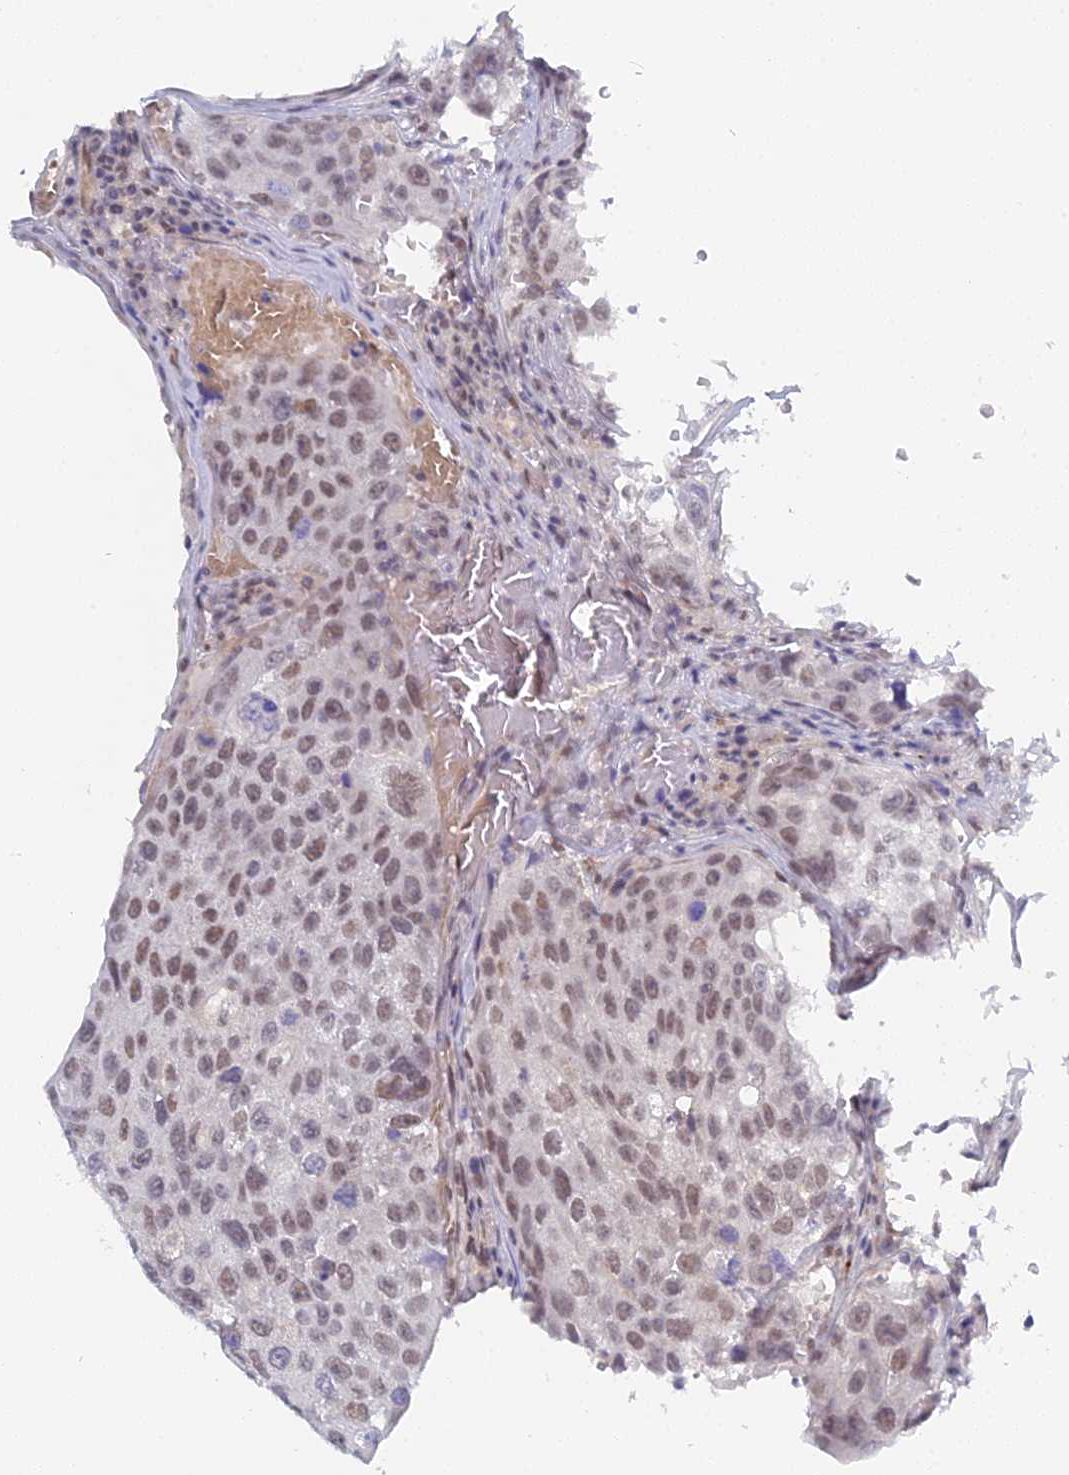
{"staining": {"intensity": "moderate", "quantity": "25%-75%", "location": "nuclear"}, "tissue": "urothelial cancer", "cell_type": "Tumor cells", "image_type": "cancer", "snomed": [{"axis": "morphology", "description": "Urothelial carcinoma, High grade"}, {"axis": "topography", "description": "Lymph node"}, {"axis": "topography", "description": "Urinary bladder"}], "caption": "Brown immunohistochemical staining in human urothelial cancer exhibits moderate nuclear positivity in approximately 25%-75% of tumor cells. (DAB = brown stain, brightfield microscopy at high magnification).", "gene": "CCDC85A", "patient": {"sex": "male", "age": 51}}